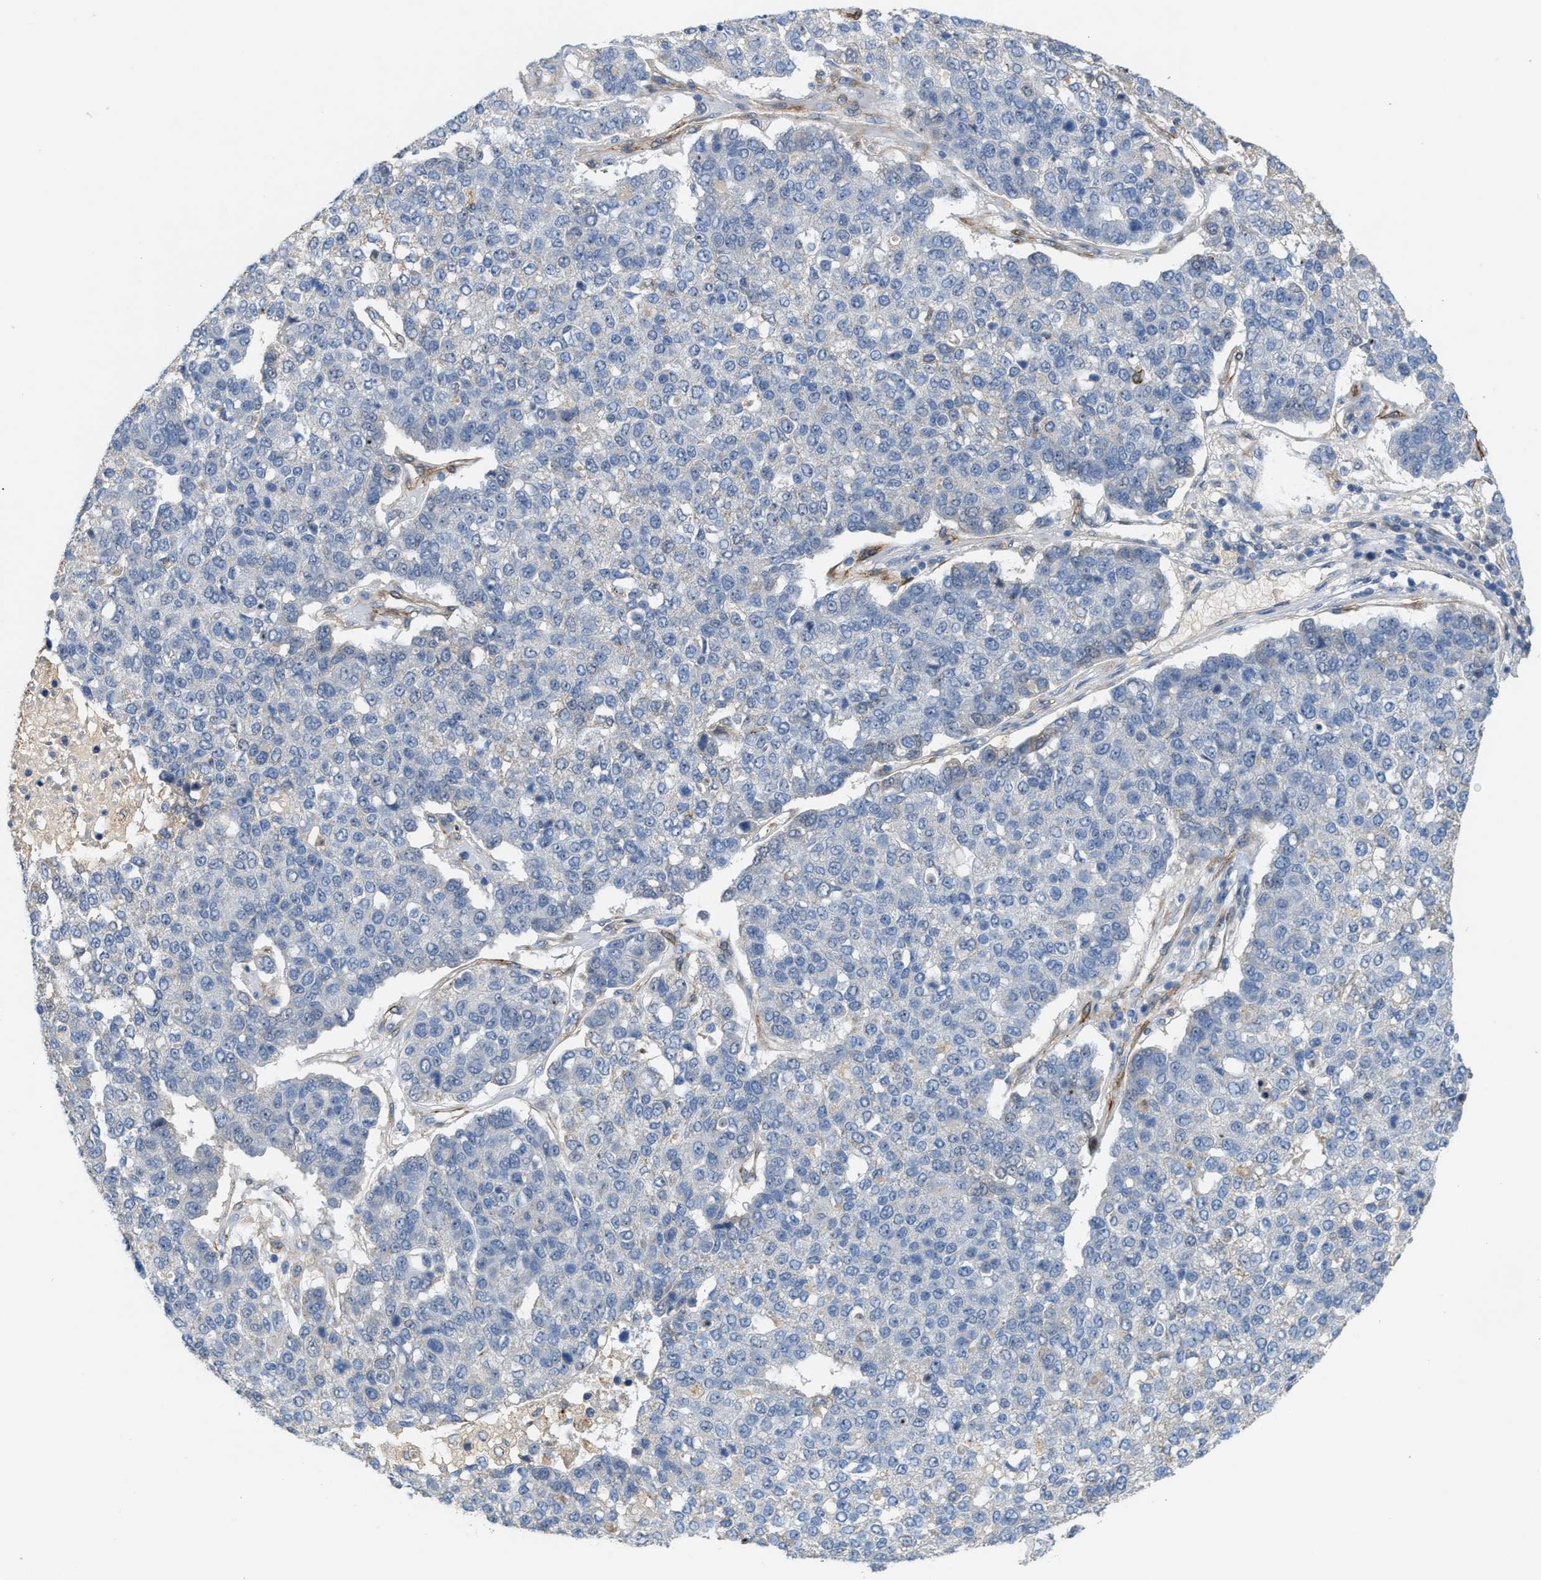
{"staining": {"intensity": "negative", "quantity": "none", "location": "none"}, "tissue": "pancreatic cancer", "cell_type": "Tumor cells", "image_type": "cancer", "snomed": [{"axis": "morphology", "description": "Adenocarcinoma, NOS"}, {"axis": "topography", "description": "Pancreas"}], "caption": "Micrograph shows no significant protein positivity in tumor cells of pancreatic adenocarcinoma.", "gene": "ZNF783", "patient": {"sex": "female", "age": 61}}